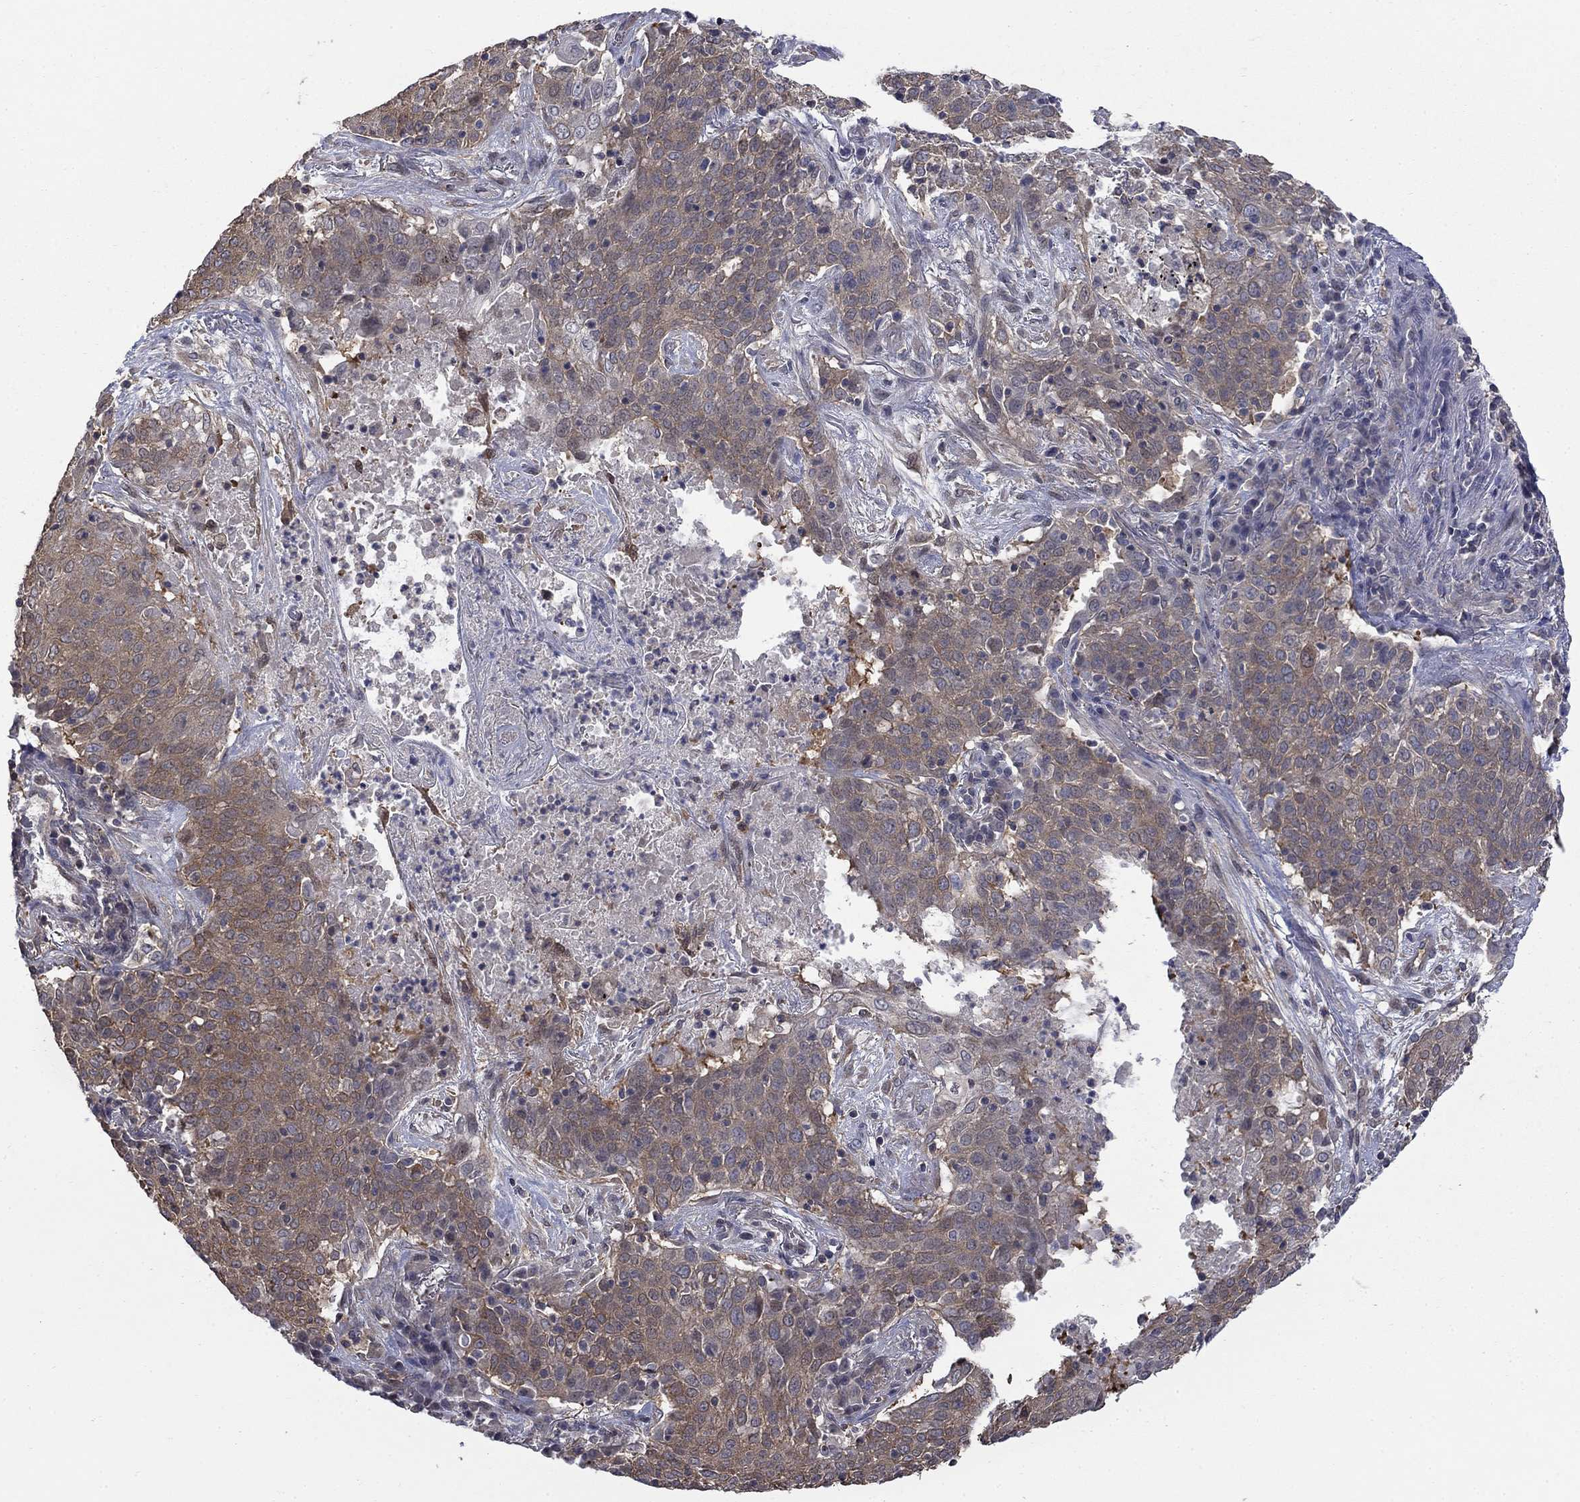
{"staining": {"intensity": "moderate", "quantity": ">75%", "location": "cytoplasmic/membranous"}, "tissue": "lung cancer", "cell_type": "Tumor cells", "image_type": "cancer", "snomed": [{"axis": "morphology", "description": "Squamous cell carcinoma, NOS"}, {"axis": "topography", "description": "Lung"}], "caption": "Protein expression analysis of squamous cell carcinoma (lung) displays moderate cytoplasmic/membranous positivity in about >75% of tumor cells.", "gene": "PDZD2", "patient": {"sex": "male", "age": 82}}